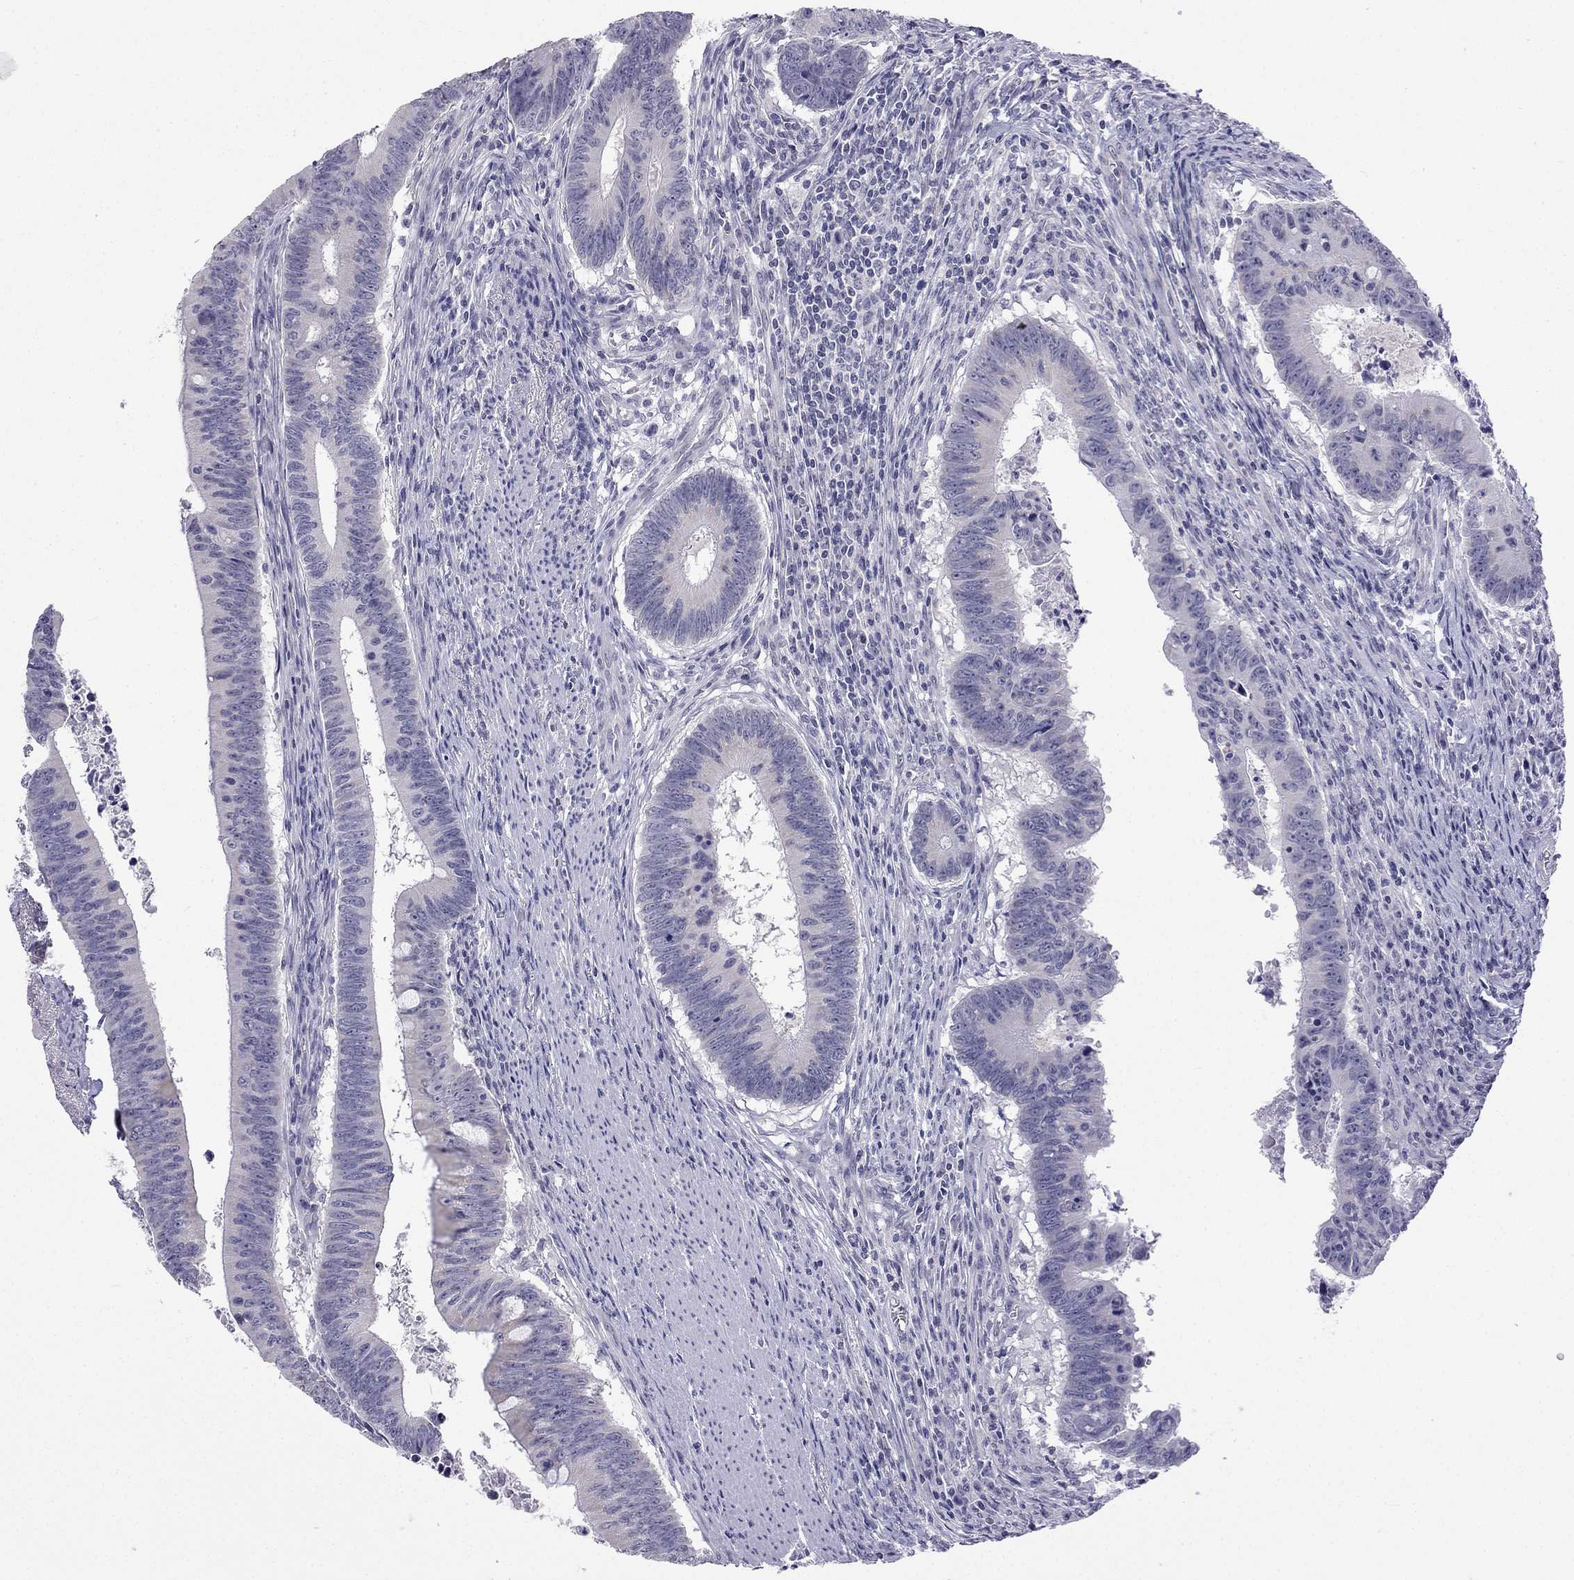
{"staining": {"intensity": "negative", "quantity": "none", "location": "none"}, "tissue": "colorectal cancer", "cell_type": "Tumor cells", "image_type": "cancer", "snomed": [{"axis": "morphology", "description": "Adenocarcinoma, NOS"}, {"axis": "topography", "description": "Colon"}], "caption": "Histopathology image shows no significant protein positivity in tumor cells of colorectal cancer.", "gene": "C5orf49", "patient": {"sex": "female", "age": 87}}